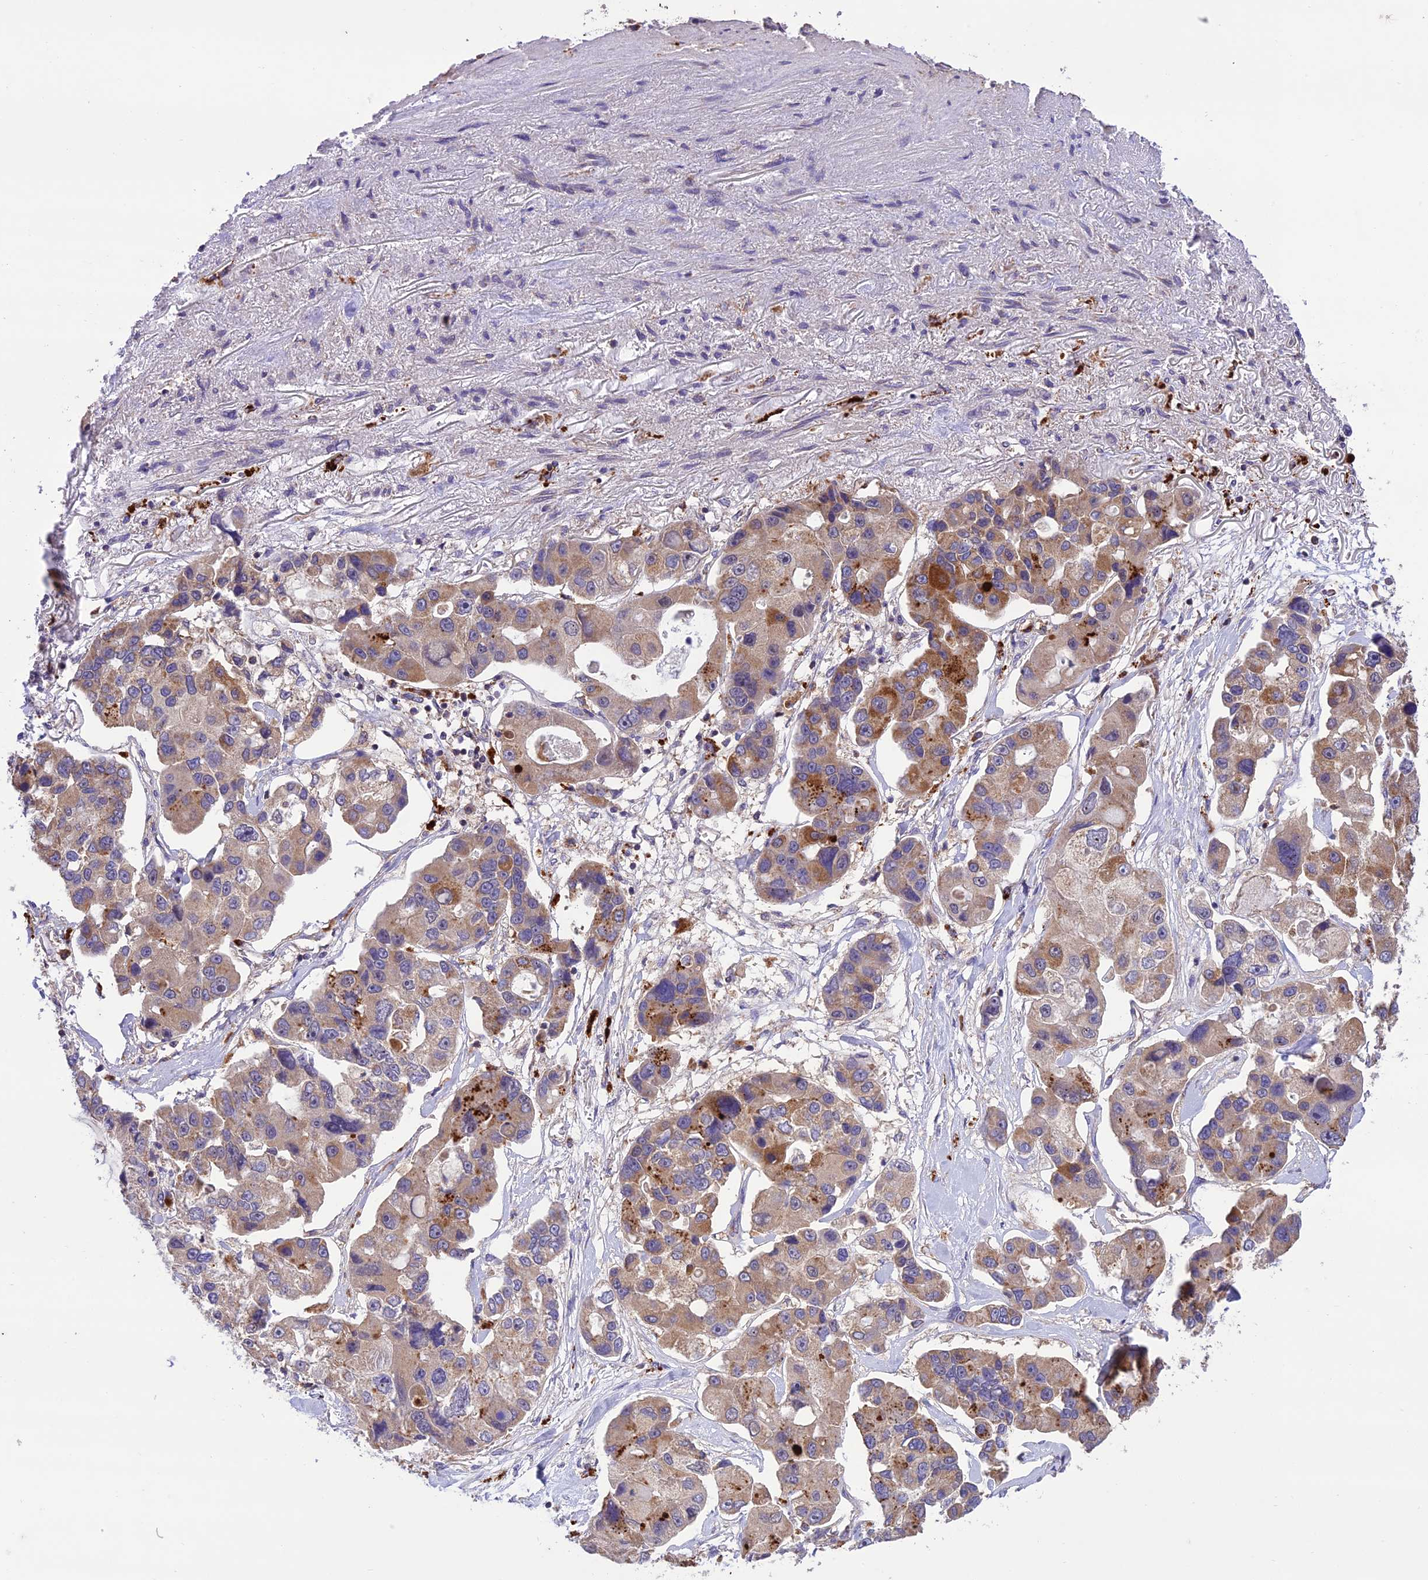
{"staining": {"intensity": "moderate", "quantity": "25%-75%", "location": "cytoplasmic/membranous"}, "tissue": "lung cancer", "cell_type": "Tumor cells", "image_type": "cancer", "snomed": [{"axis": "morphology", "description": "Adenocarcinoma, NOS"}, {"axis": "topography", "description": "Lung"}], "caption": "The micrograph reveals staining of lung cancer, revealing moderate cytoplasmic/membranous protein positivity (brown color) within tumor cells. Nuclei are stained in blue.", "gene": "NDUFAF1", "patient": {"sex": "female", "age": 54}}